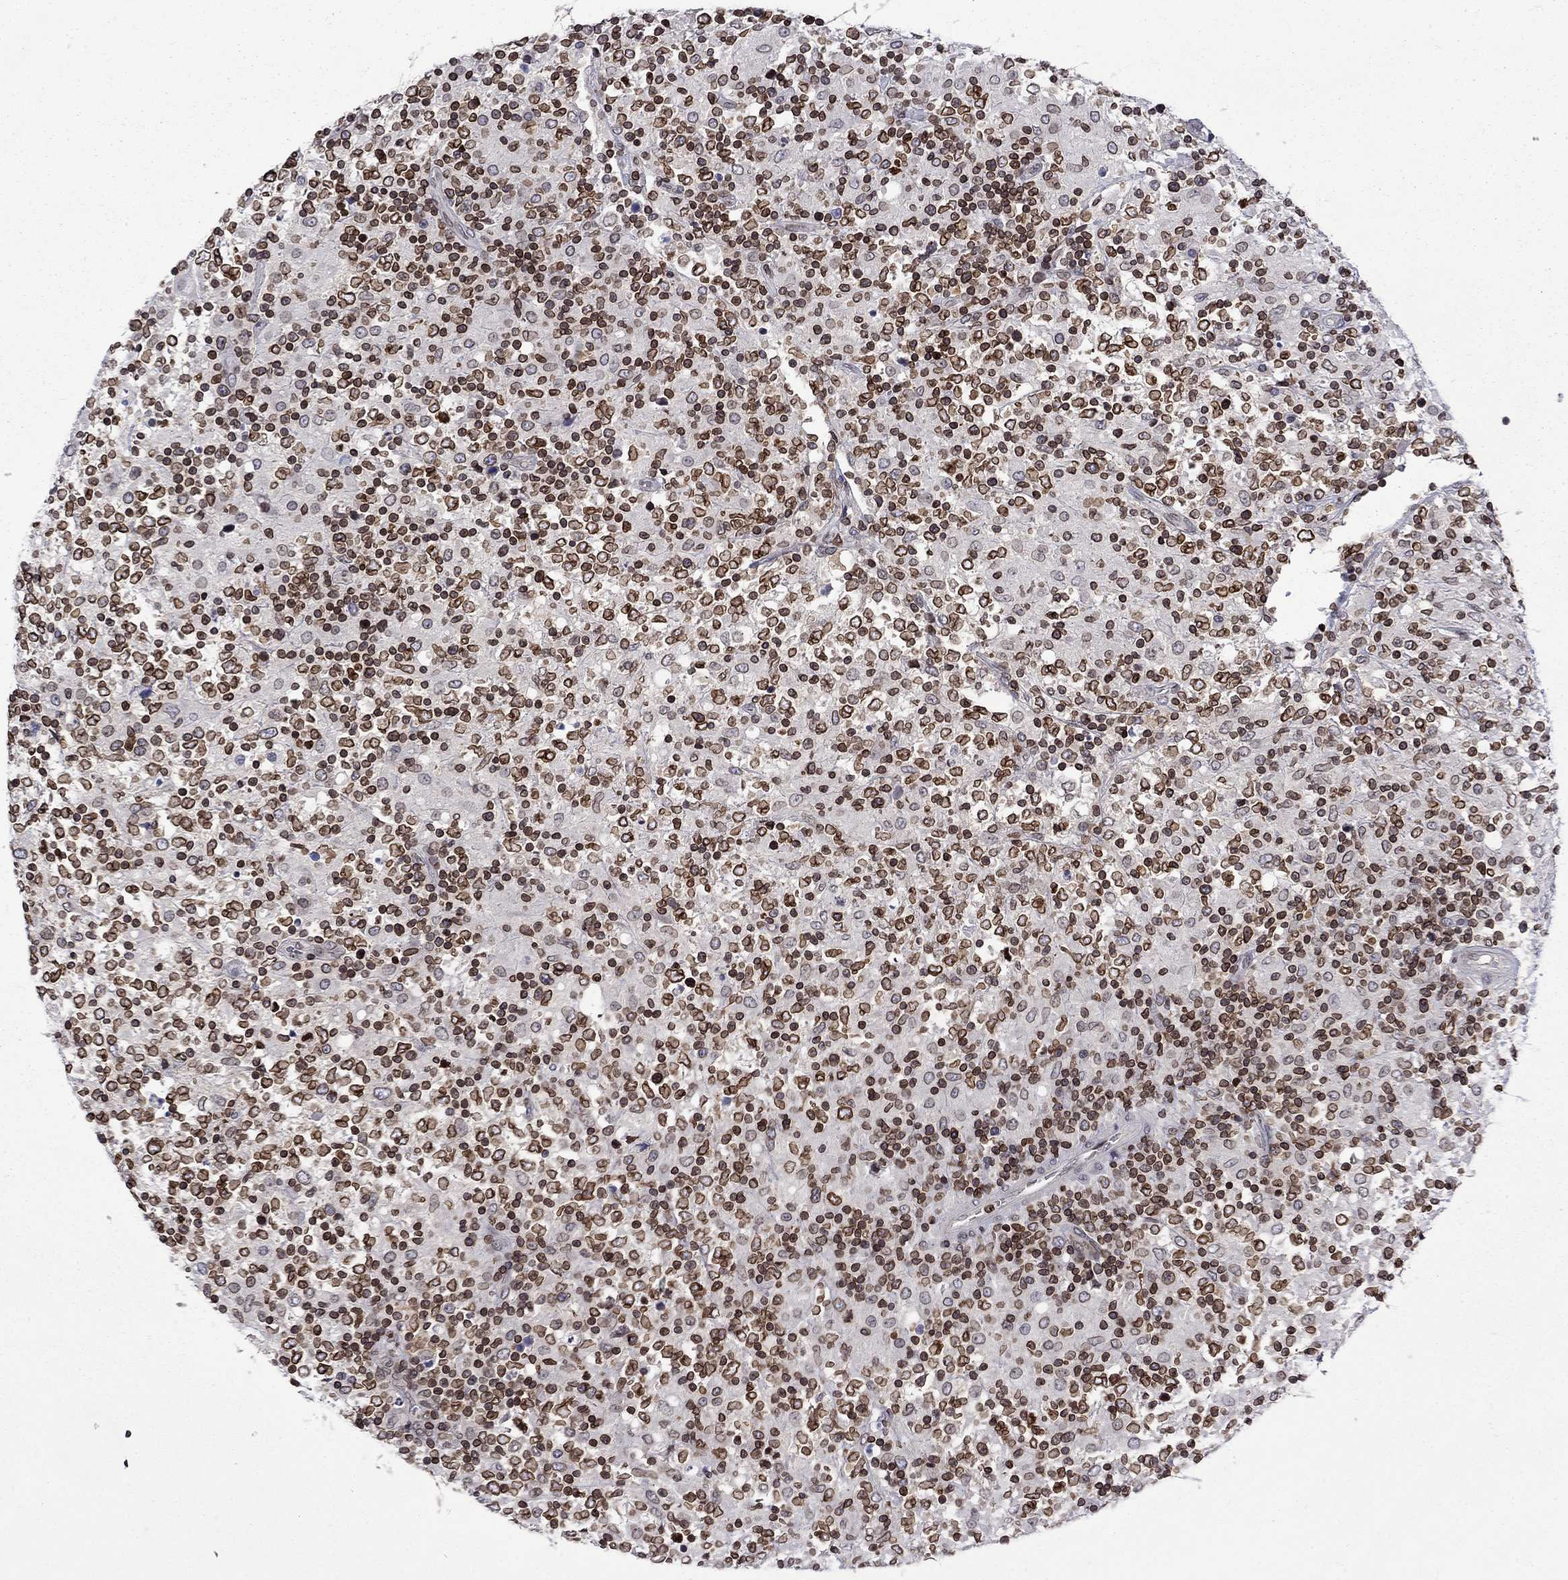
{"staining": {"intensity": "strong", "quantity": ">75%", "location": "cytoplasmic/membranous,nuclear"}, "tissue": "lymphoma", "cell_type": "Tumor cells", "image_type": "cancer", "snomed": [{"axis": "morphology", "description": "Malignant lymphoma, non-Hodgkin's type, High grade"}, {"axis": "topography", "description": "Lymph node"}], "caption": "This is a histology image of IHC staining of lymphoma, which shows strong expression in the cytoplasmic/membranous and nuclear of tumor cells.", "gene": "SLA", "patient": {"sex": "female", "age": 84}}